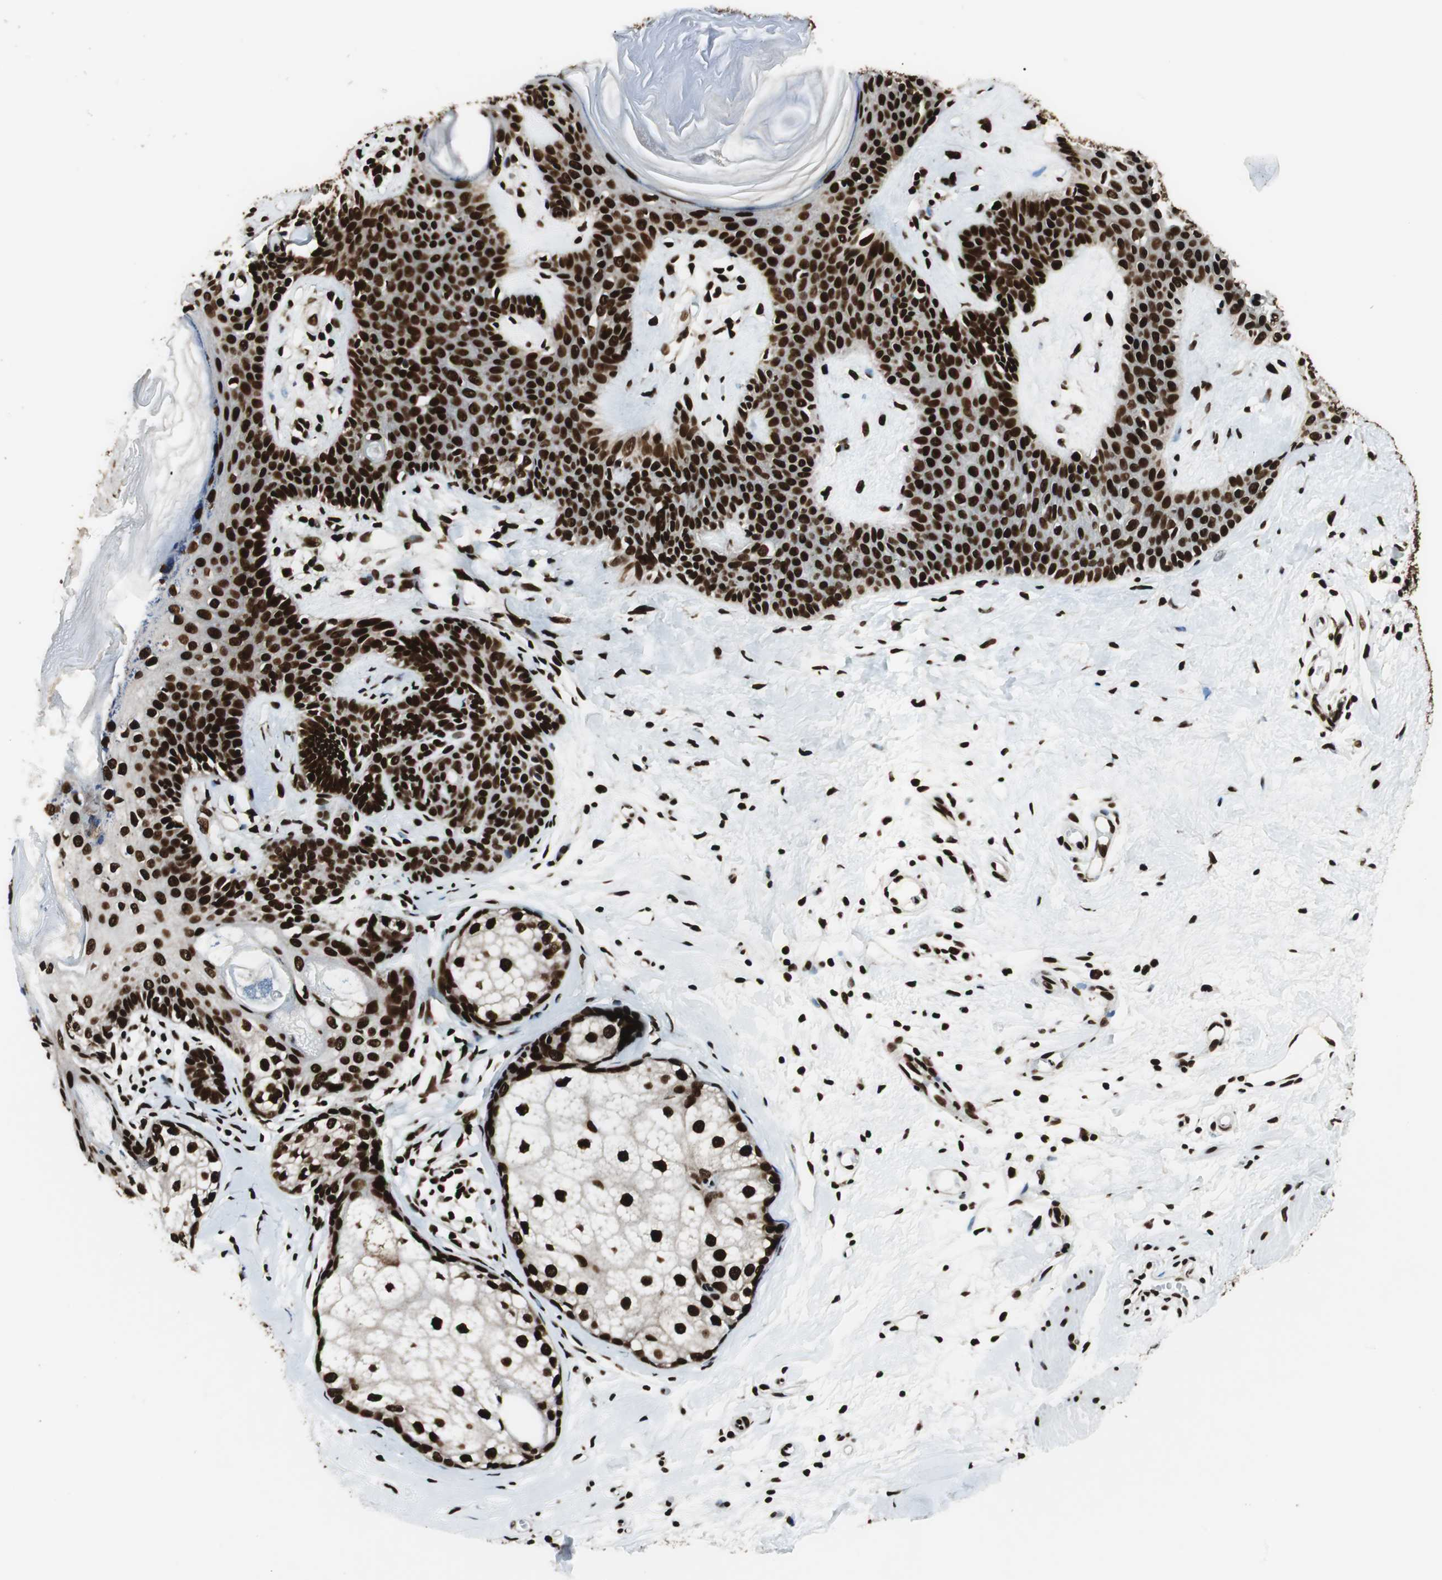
{"staining": {"intensity": "strong", "quantity": ">75%", "location": "nuclear"}, "tissue": "skin cancer", "cell_type": "Tumor cells", "image_type": "cancer", "snomed": [{"axis": "morphology", "description": "Developmental malformation"}, {"axis": "morphology", "description": "Basal cell carcinoma"}, {"axis": "topography", "description": "Skin"}], "caption": "DAB (3,3'-diaminobenzidine) immunohistochemical staining of skin basal cell carcinoma shows strong nuclear protein staining in about >75% of tumor cells.", "gene": "EWSR1", "patient": {"sex": "female", "age": 62}}